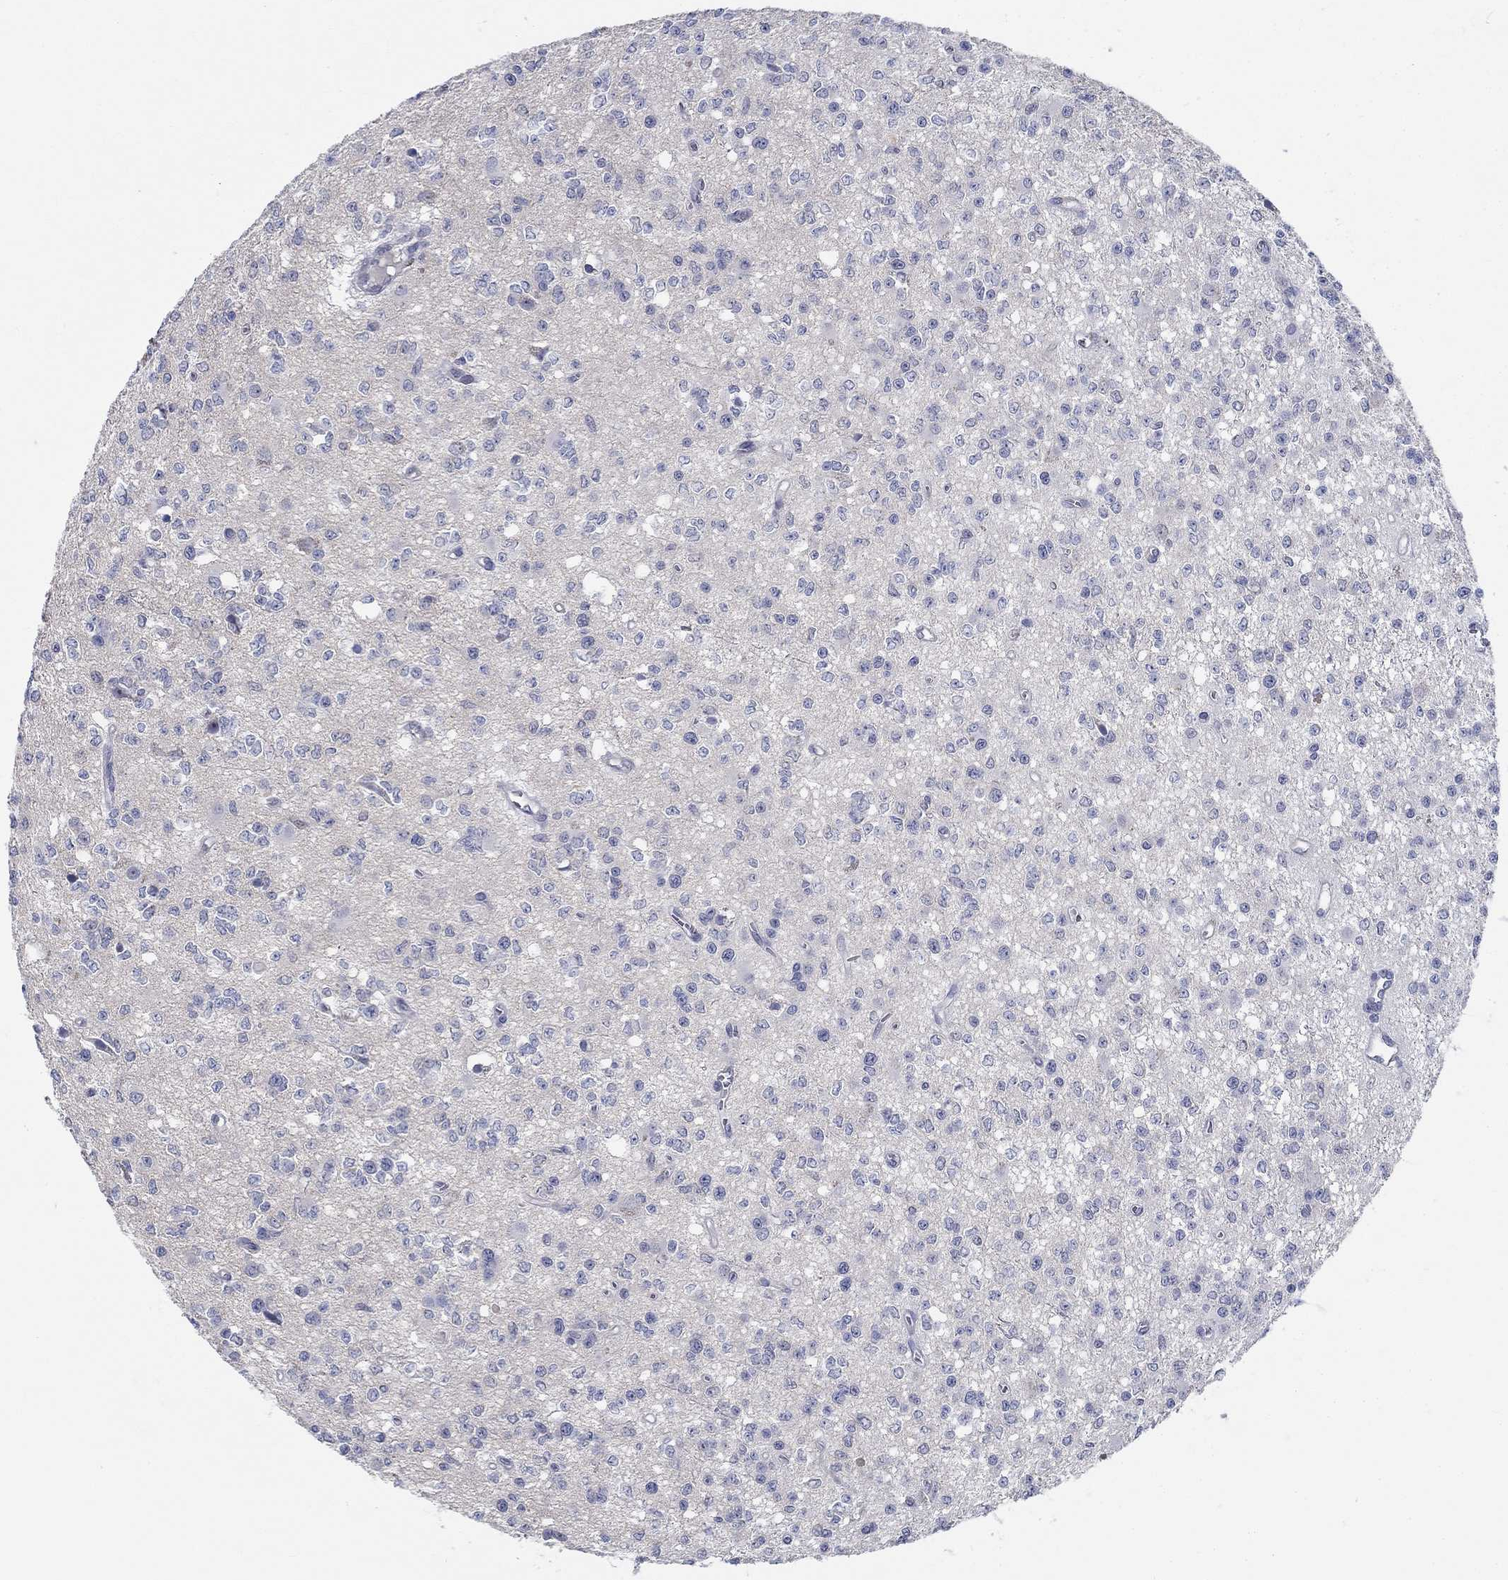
{"staining": {"intensity": "negative", "quantity": "none", "location": "none"}, "tissue": "glioma", "cell_type": "Tumor cells", "image_type": "cancer", "snomed": [{"axis": "morphology", "description": "Glioma, malignant, Low grade"}, {"axis": "topography", "description": "Brain"}], "caption": "A high-resolution micrograph shows immunohistochemistry staining of glioma, which reveals no significant staining in tumor cells.", "gene": "SMIM18", "patient": {"sex": "female", "age": 45}}